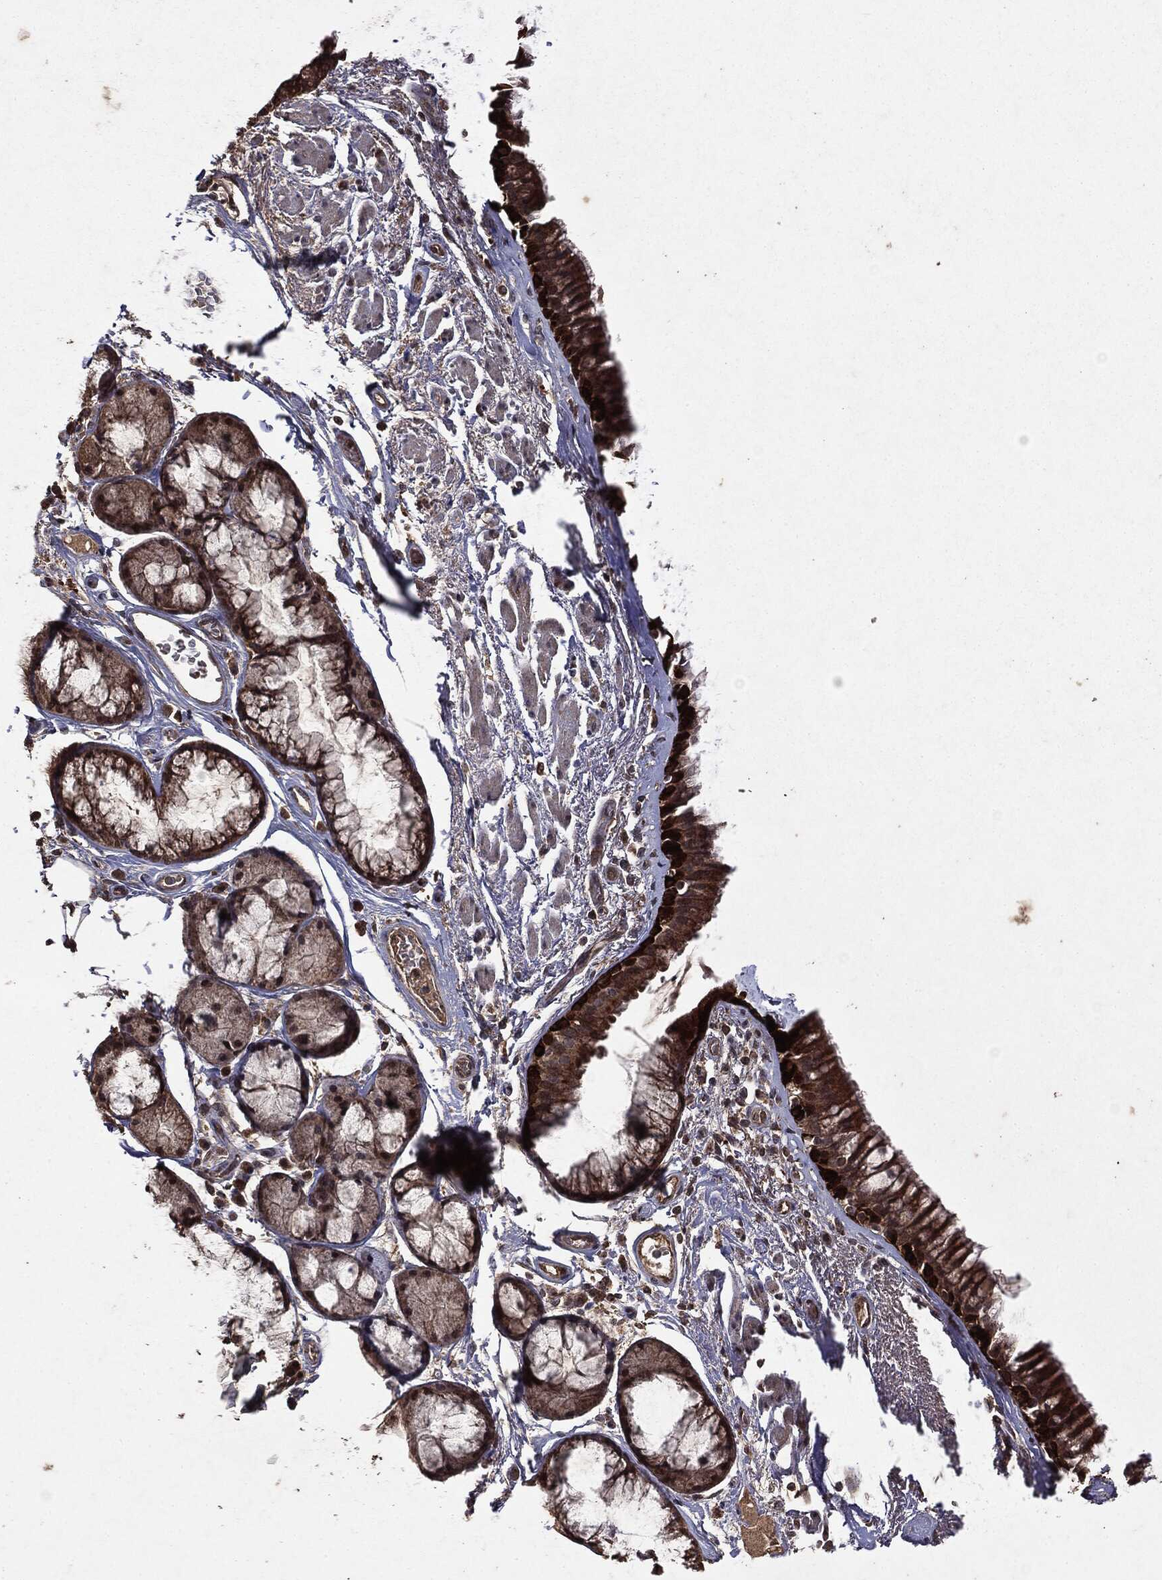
{"staining": {"intensity": "strong", "quantity": ">75%", "location": "cytoplasmic/membranous,nuclear"}, "tissue": "bronchus", "cell_type": "Respiratory epithelial cells", "image_type": "normal", "snomed": [{"axis": "morphology", "description": "Normal tissue, NOS"}, {"axis": "topography", "description": "Bronchus"}], "caption": "A brown stain shows strong cytoplasmic/membranous,nuclear expression of a protein in respiratory epithelial cells of normal bronchus.", "gene": "MTOR", "patient": {"sex": "male", "age": 82}}